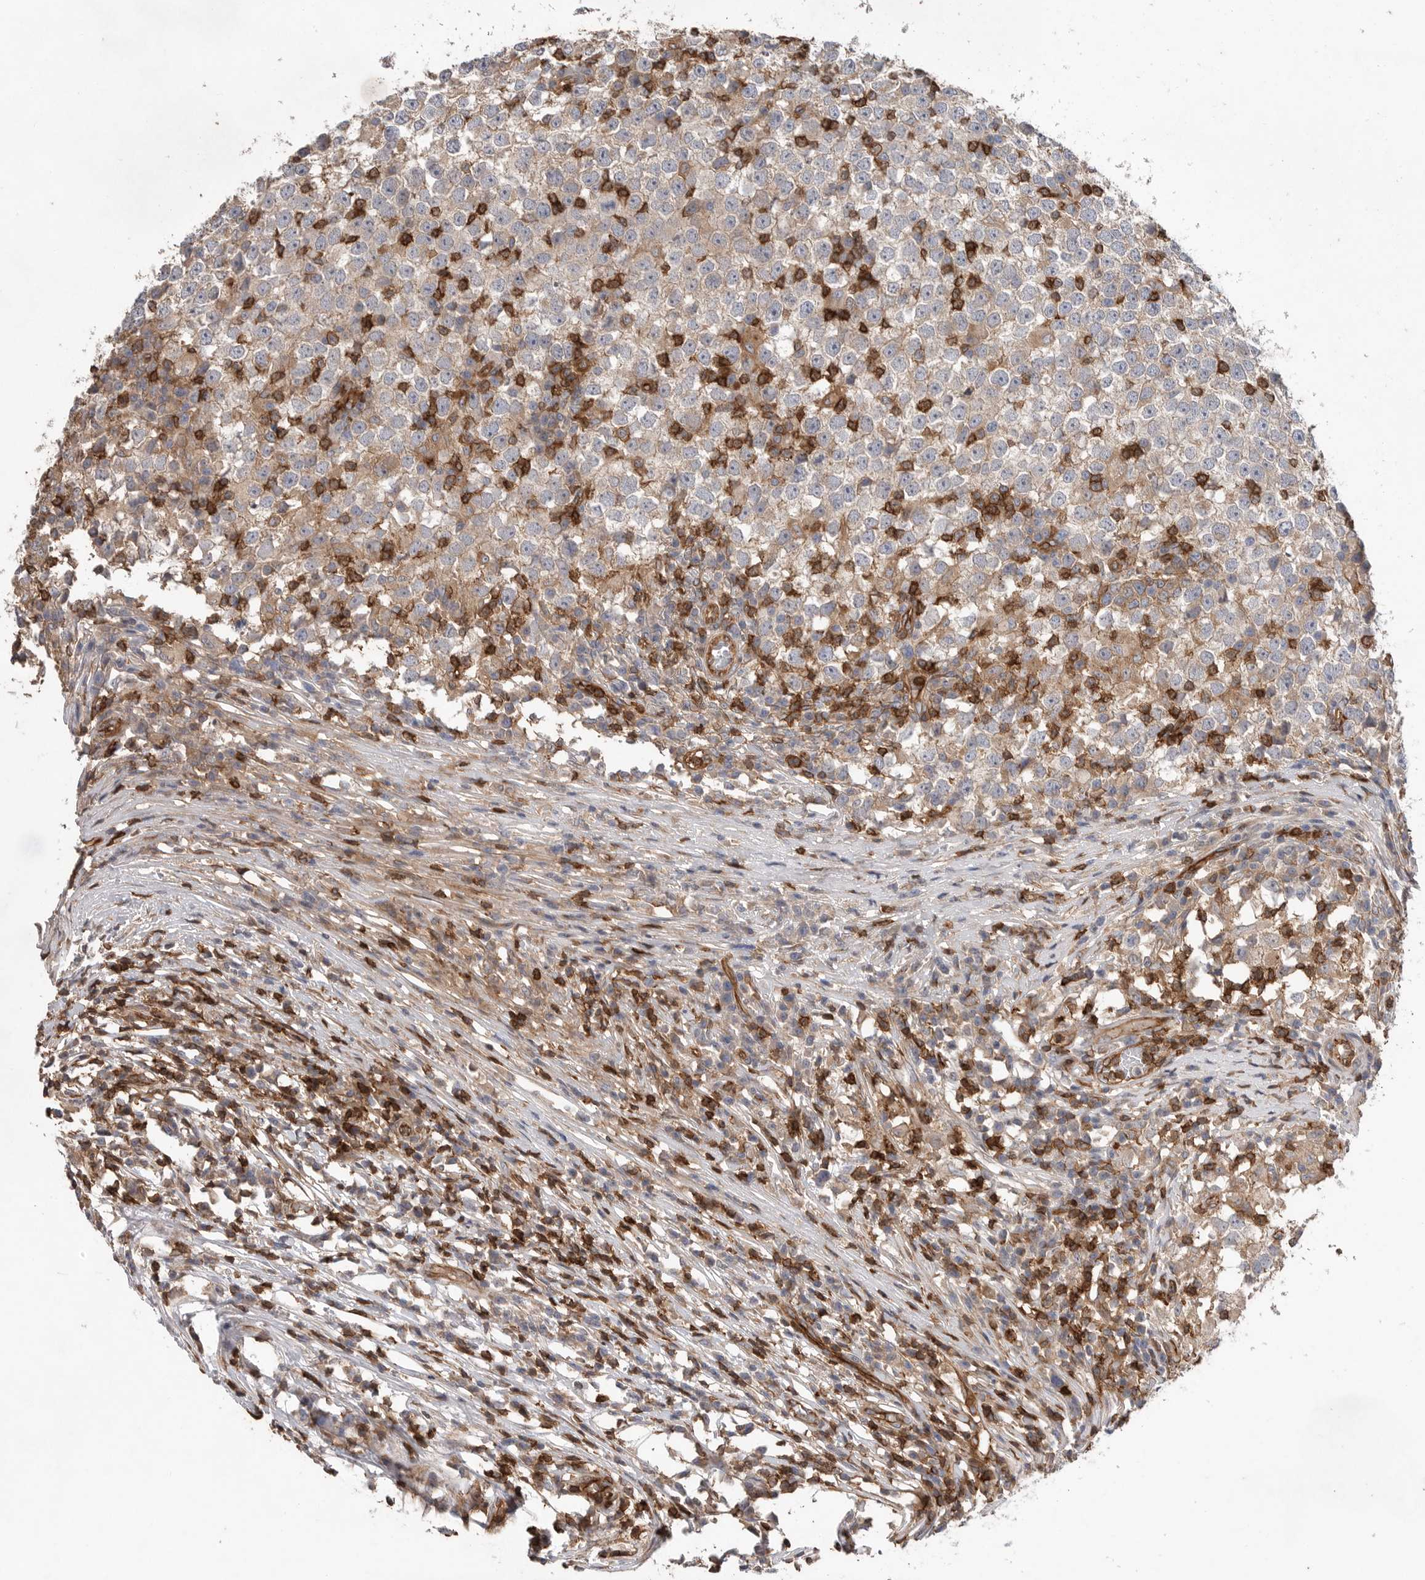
{"staining": {"intensity": "moderate", "quantity": "<25%", "location": "cytoplasmic/membranous"}, "tissue": "testis cancer", "cell_type": "Tumor cells", "image_type": "cancer", "snomed": [{"axis": "morphology", "description": "Seminoma, NOS"}, {"axis": "topography", "description": "Testis"}], "caption": "A micrograph of human testis cancer (seminoma) stained for a protein reveals moderate cytoplasmic/membranous brown staining in tumor cells. The protein of interest is shown in brown color, while the nuclei are stained blue.", "gene": "PRKCH", "patient": {"sex": "male", "age": 65}}